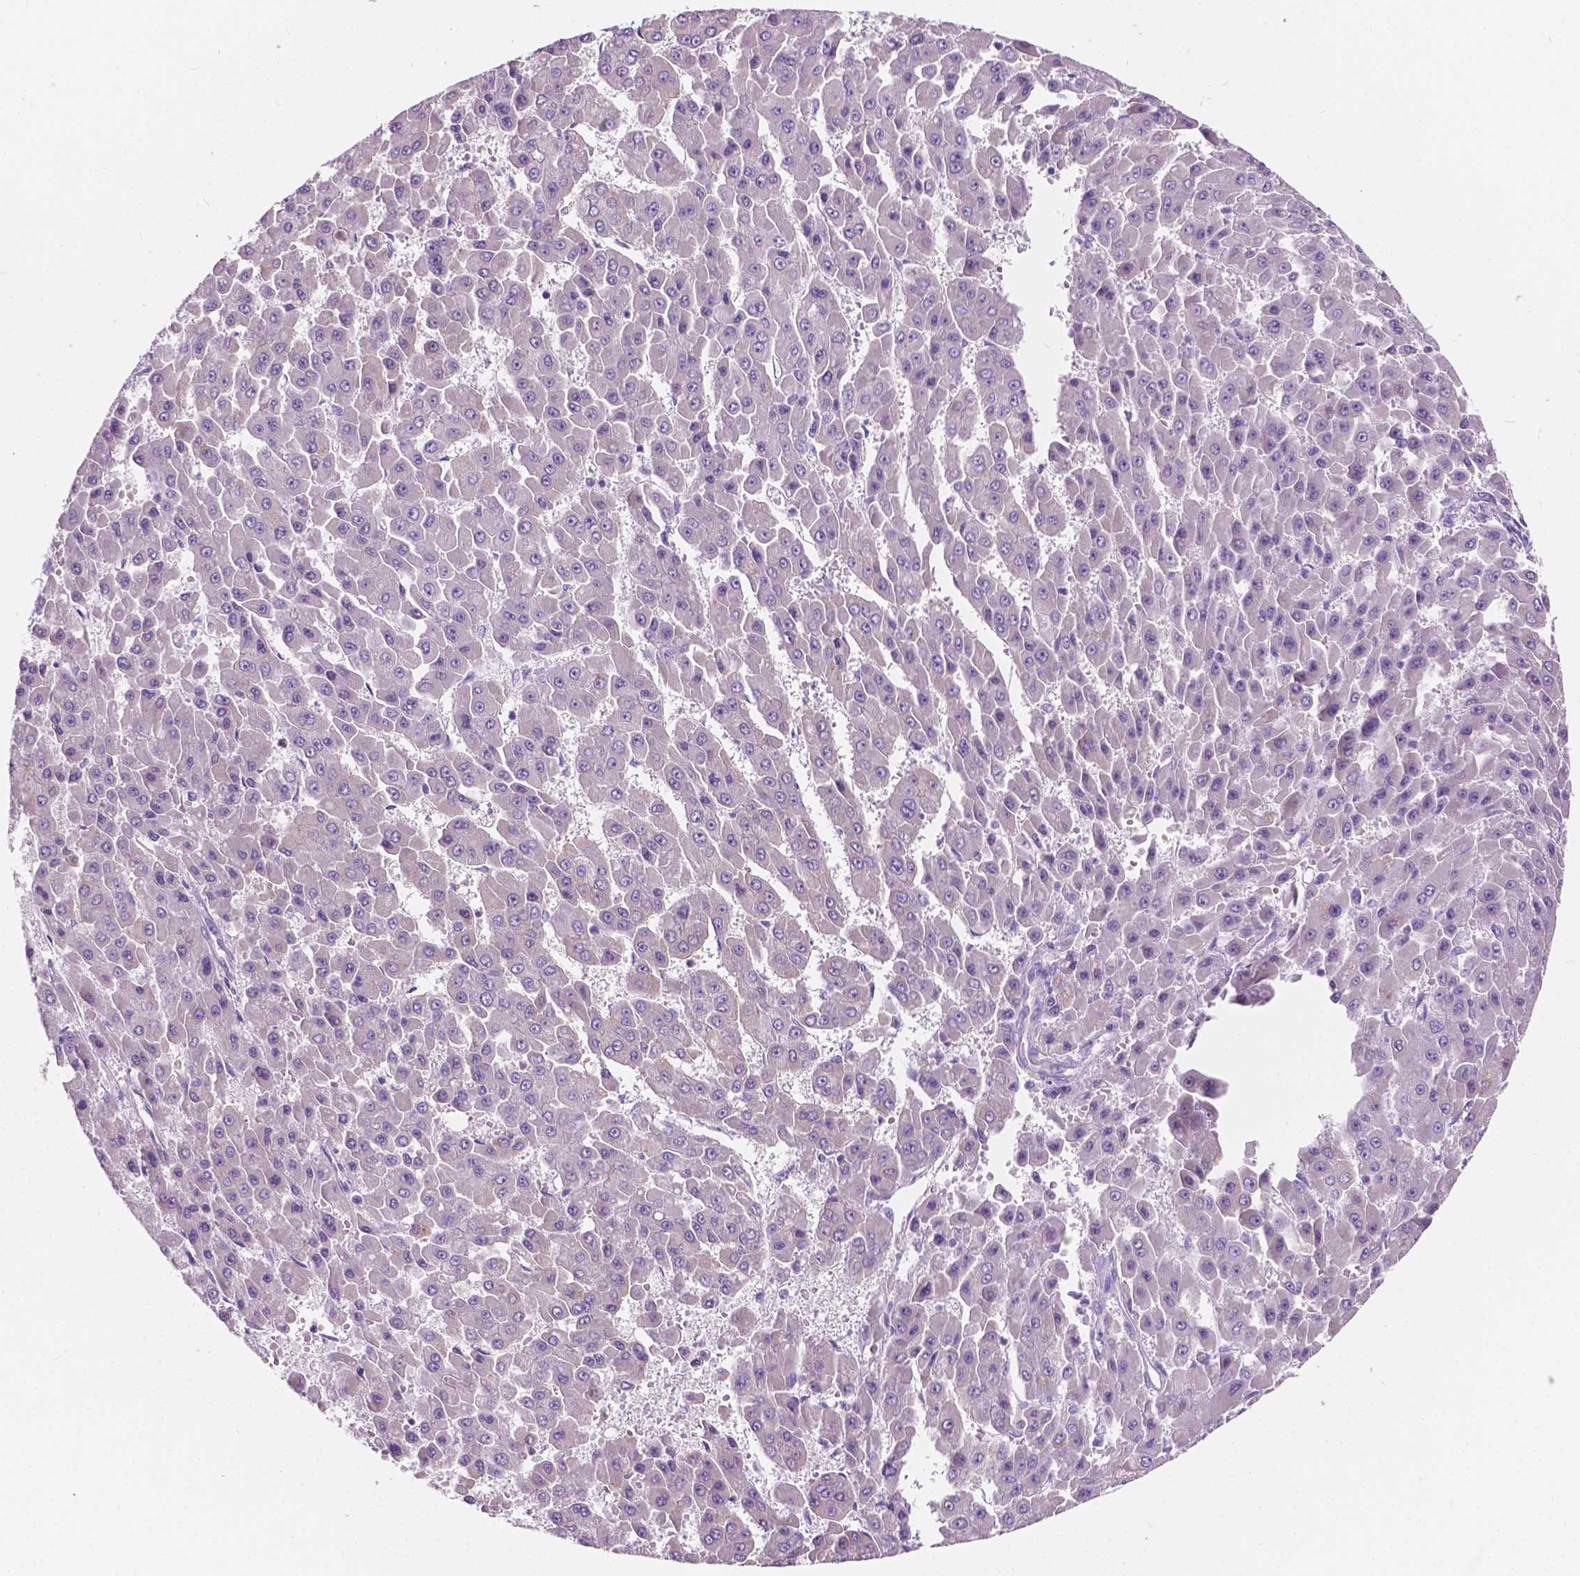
{"staining": {"intensity": "negative", "quantity": "none", "location": "none"}, "tissue": "liver cancer", "cell_type": "Tumor cells", "image_type": "cancer", "snomed": [{"axis": "morphology", "description": "Carcinoma, Hepatocellular, NOS"}, {"axis": "topography", "description": "Liver"}], "caption": "Liver cancer was stained to show a protein in brown. There is no significant positivity in tumor cells.", "gene": "NOS1AP", "patient": {"sex": "male", "age": 78}}